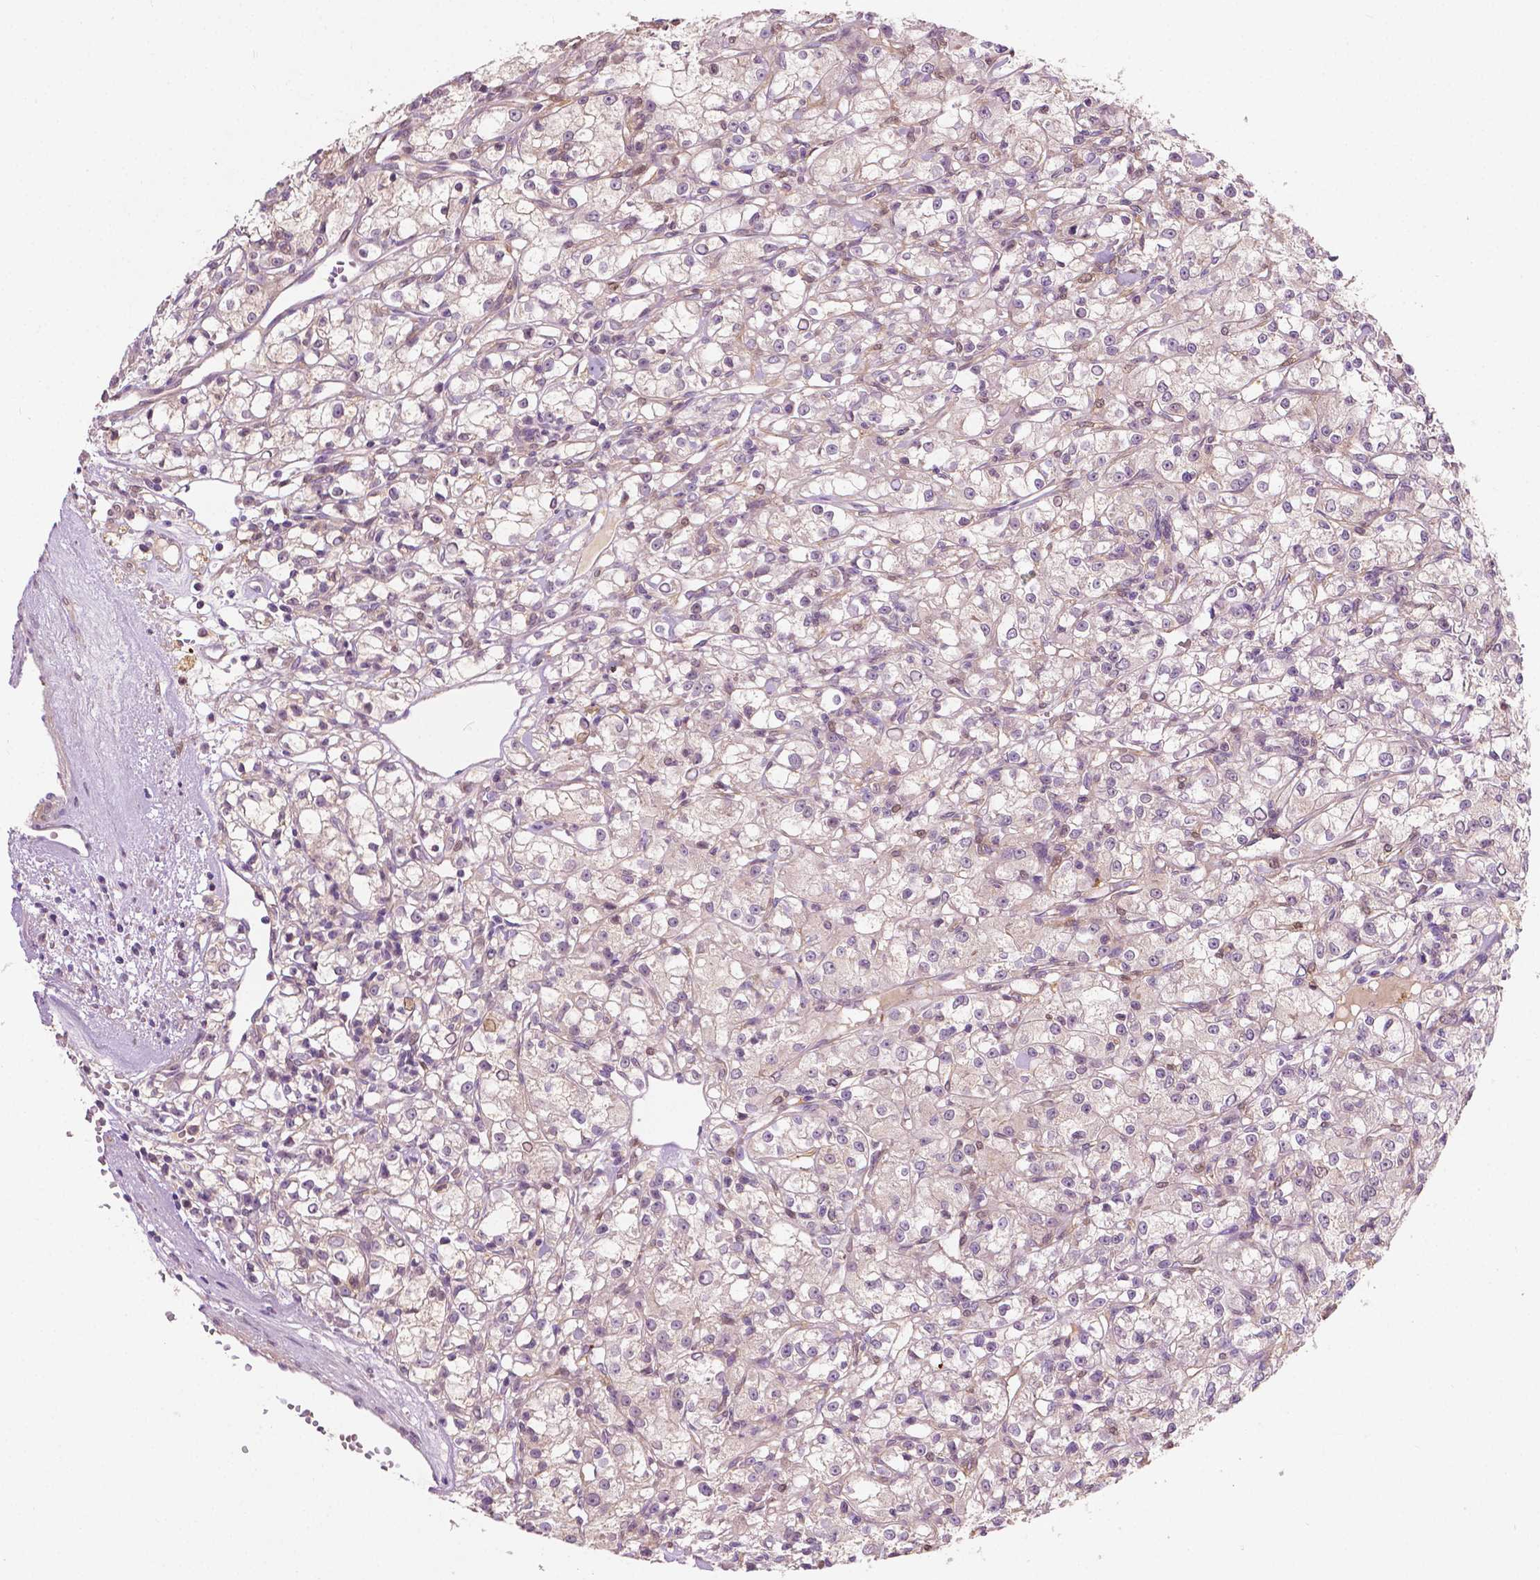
{"staining": {"intensity": "weak", "quantity": "<25%", "location": "cytoplasmic/membranous"}, "tissue": "renal cancer", "cell_type": "Tumor cells", "image_type": "cancer", "snomed": [{"axis": "morphology", "description": "Adenocarcinoma, NOS"}, {"axis": "topography", "description": "Kidney"}], "caption": "Renal adenocarcinoma was stained to show a protein in brown. There is no significant staining in tumor cells. (DAB (3,3'-diaminobenzidine) IHC, high magnification).", "gene": "GPR37", "patient": {"sex": "female", "age": 59}}